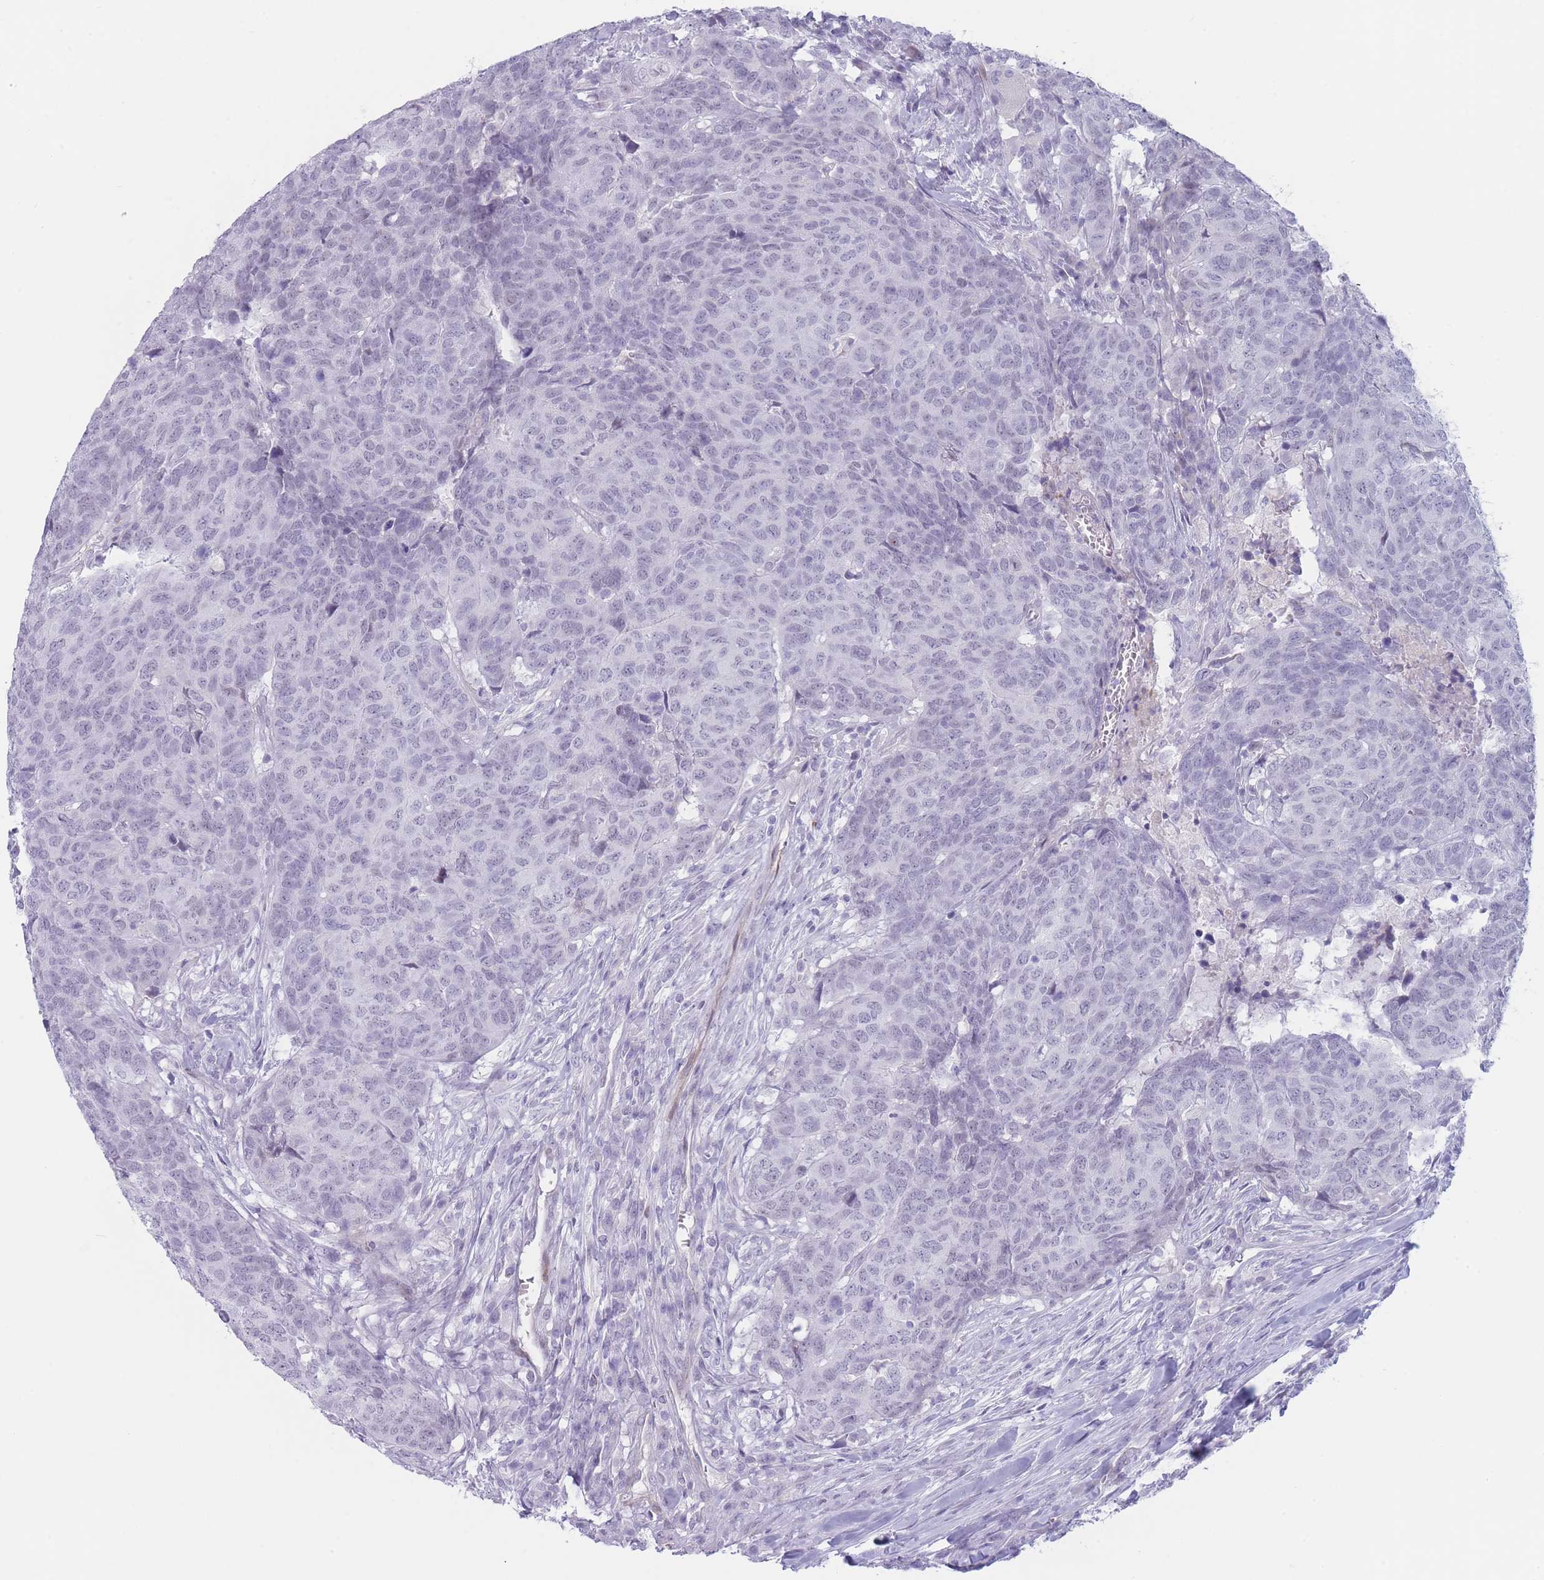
{"staining": {"intensity": "negative", "quantity": "none", "location": "none"}, "tissue": "head and neck cancer", "cell_type": "Tumor cells", "image_type": "cancer", "snomed": [{"axis": "morphology", "description": "Normal tissue, NOS"}, {"axis": "morphology", "description": "Squamous cell carcinoma, NOS"}, {"axis": "topography", "description": "Skeletal muscle"}, {"axis": "topography", "description": "Vascular tissue"}, {"axis": "topography", "description": "Peripheral nerve tissue"}, {"axis": "topography", "description": "Head-Neck"}], "caption": "Tumor cells show no significant protein positivity in squamous cell carcinoma (head and neck).", "gene": "IFNA6", "patient": {"sex": "male", "age": 66}}